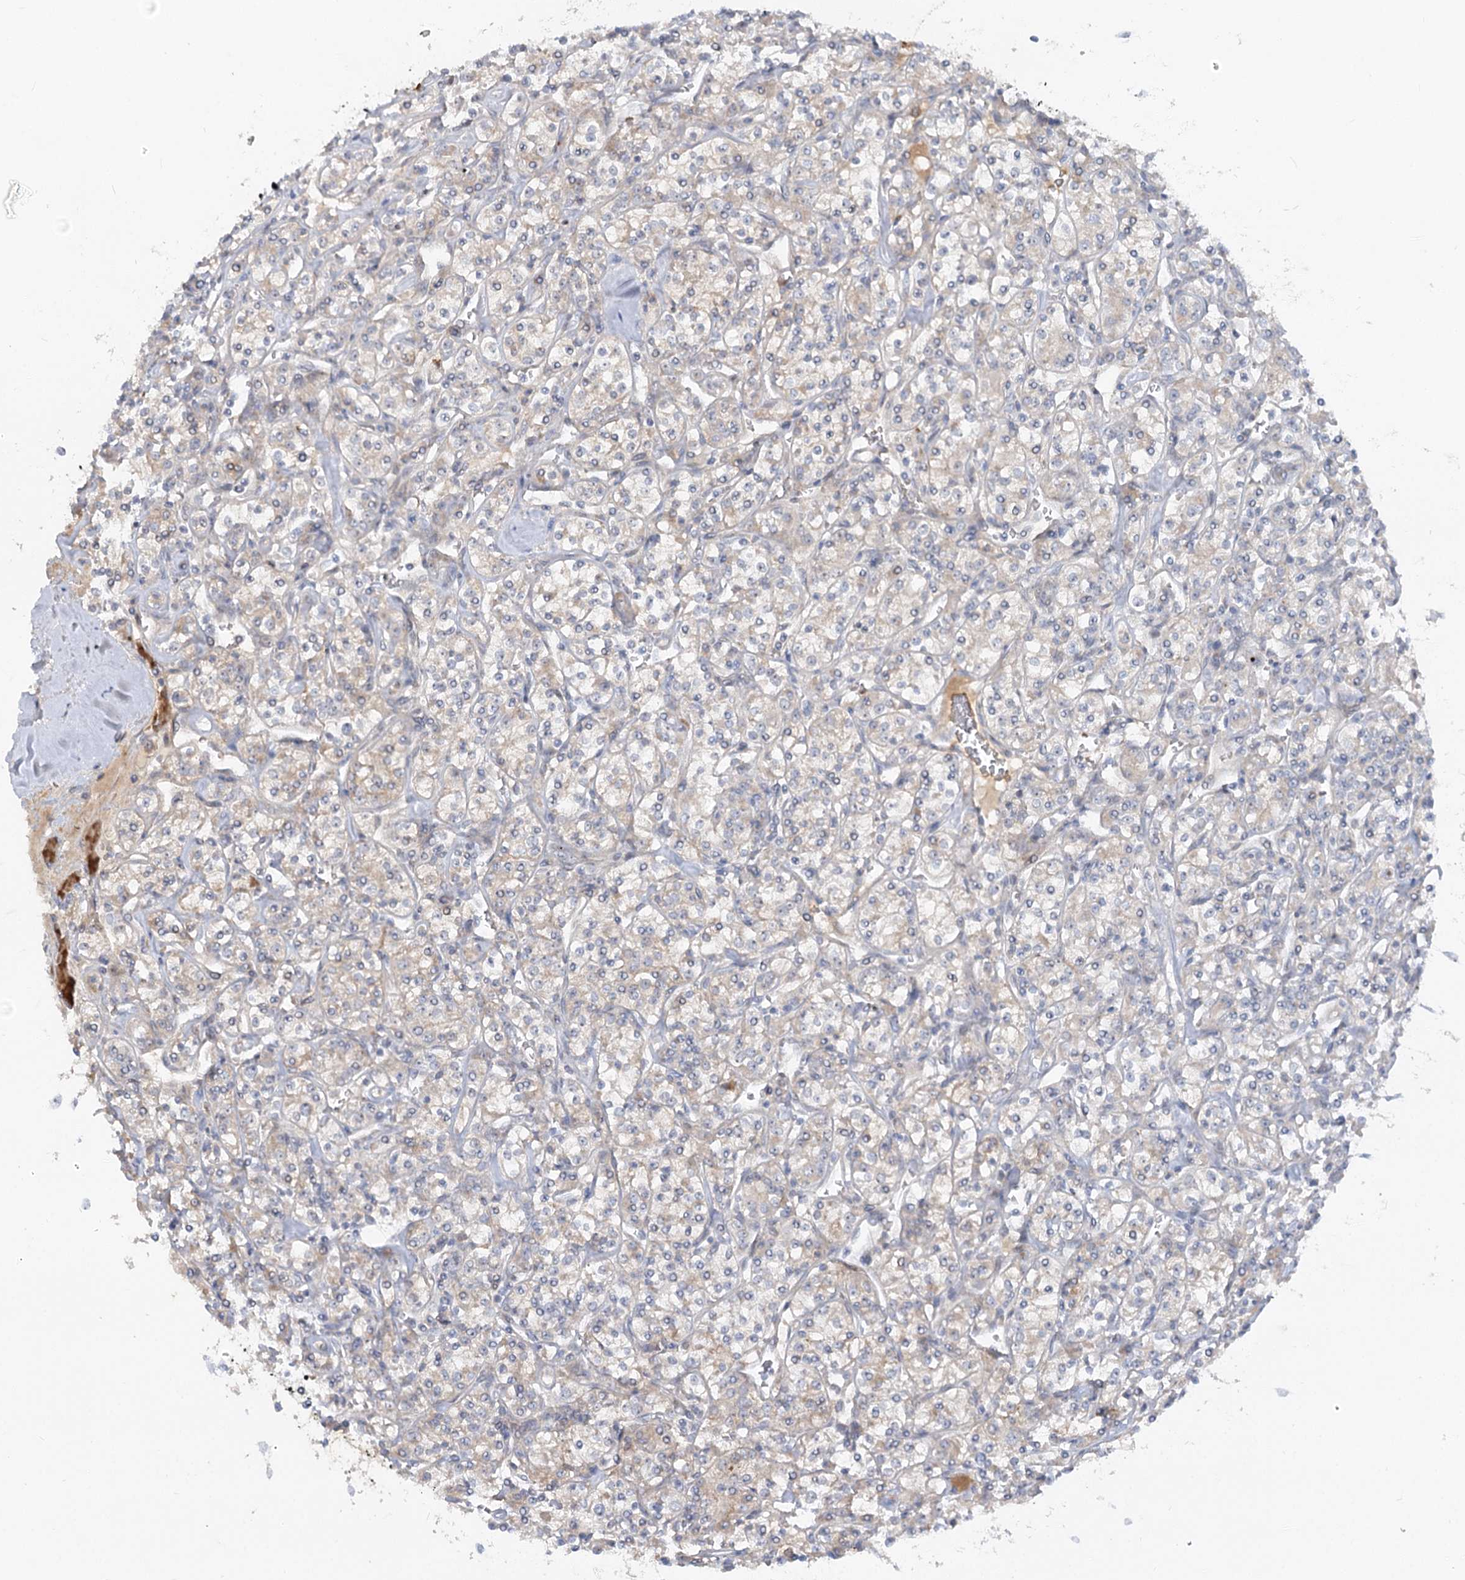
{"staining": {"intensity": "weak", "quantity": "<25%", "location": "cytoplasmic/membranous"}, "tissue": "renal cancer", "cell_type": "Tumor cells", "image_type": "cancer", "snomed": [{"axis": "morphology", "description": "Adenocarcinoma, NOS"}, {"axis": "topography", "description": "Kidney"}], "caption": "This photomicrograph is of adenocarcinoma (renal) stained with immunohistochemistry to label a protein in brown with the nuclei are counter-stained blue. There is no staining in tumor cells.", "gene": "FGF19", "patient": {"sex": "male", "age": 77}}